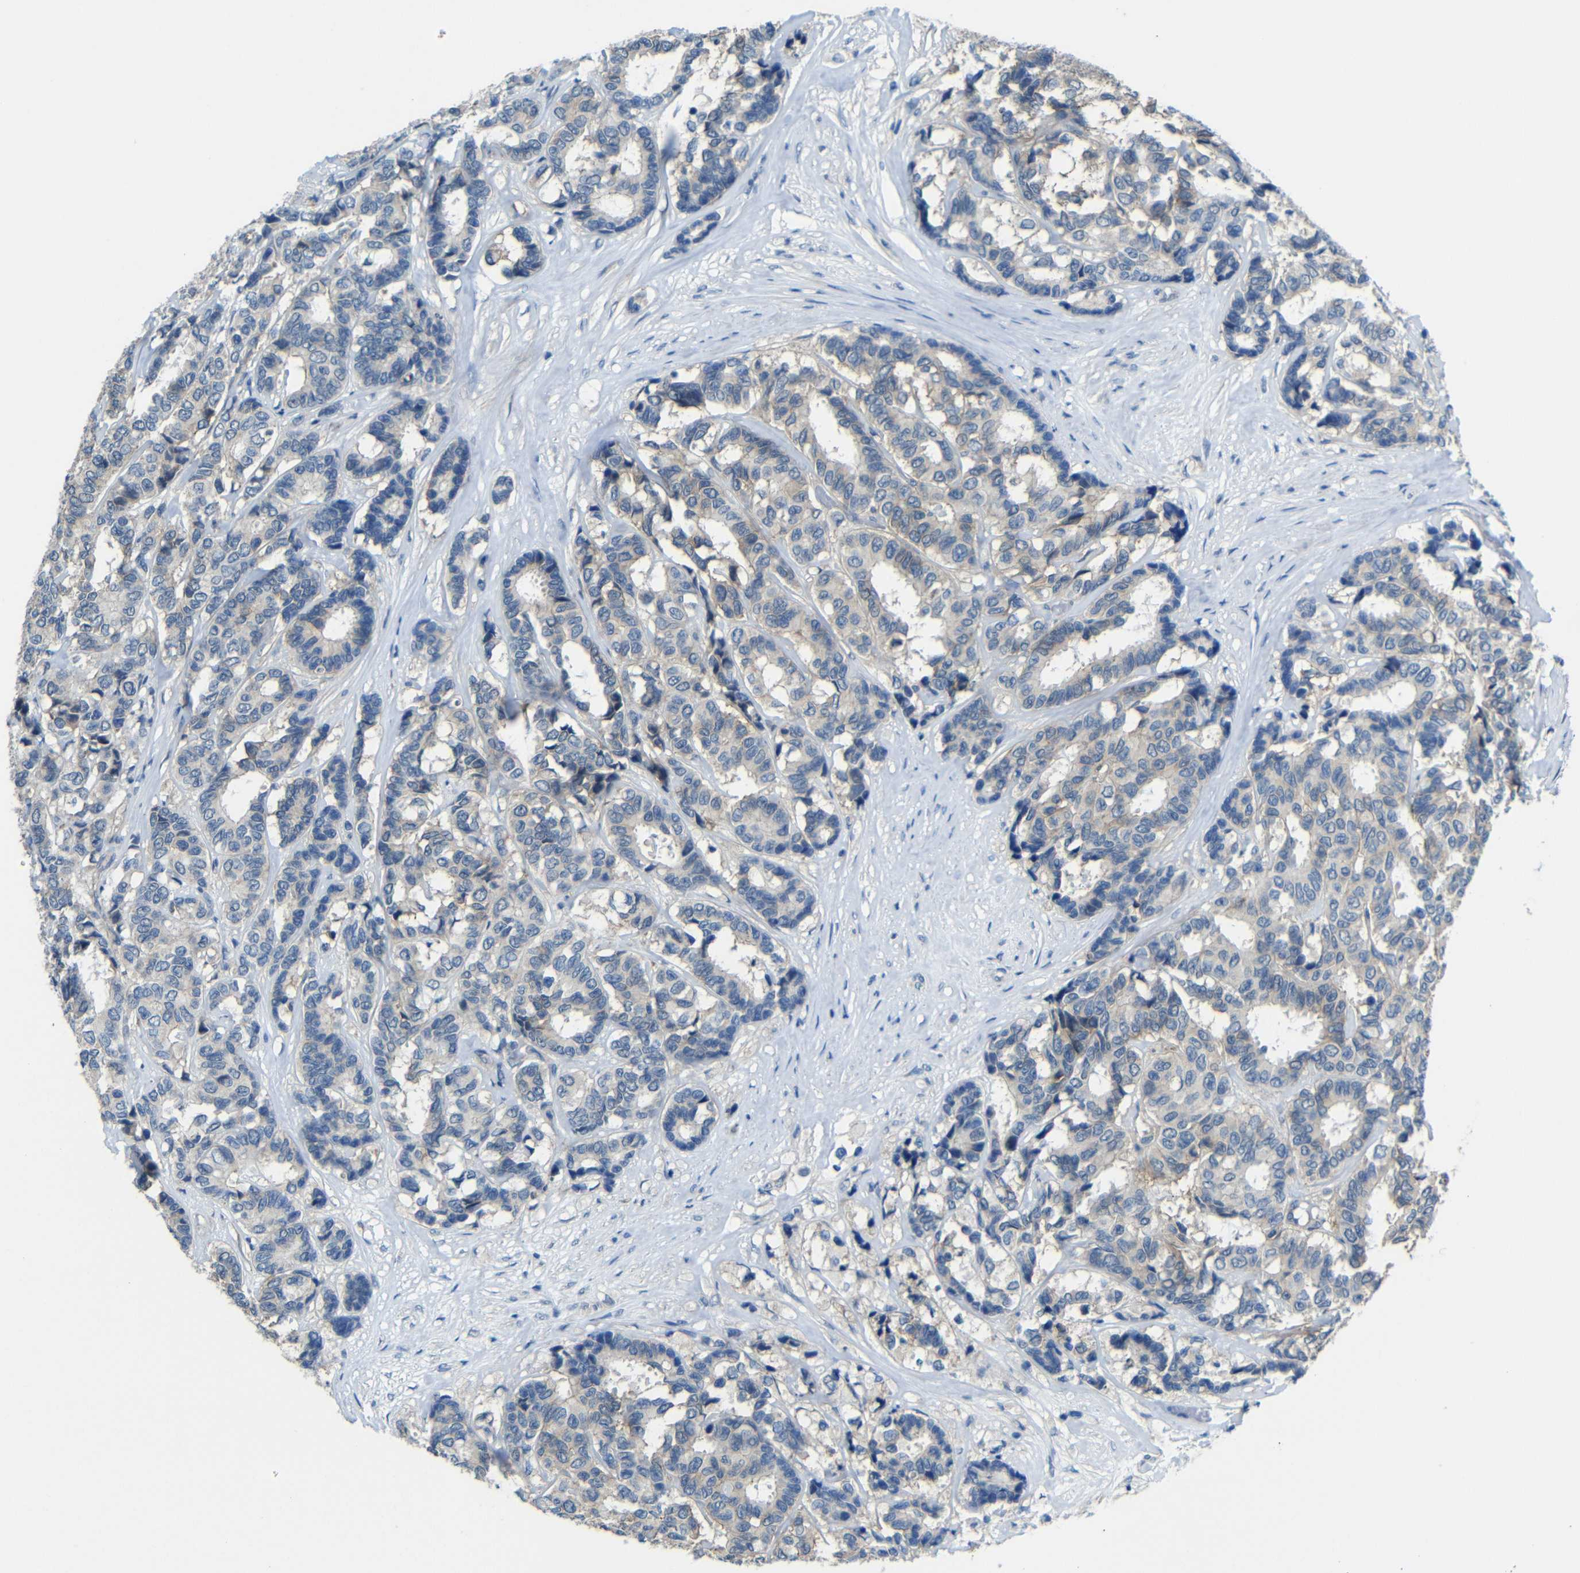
{"staining": {"intensity": "negative", "quantity": "none", "location": "none"}, "tissue": "breast cancer", "cell_type": "Tumor cells", "image_type": "cancer", "snomed": [{"axis": "morphology", "description": "Duct carcinoma"}, {"axis": "topography", "description": "Breast"}], "caption": "Image shows no protein expression in tumor cells of breast intraductal carcinoma tissue. Nuclei are stained in blue.", "gene": "ZNF90", "patient": {"sex": "female", "age": 87}}